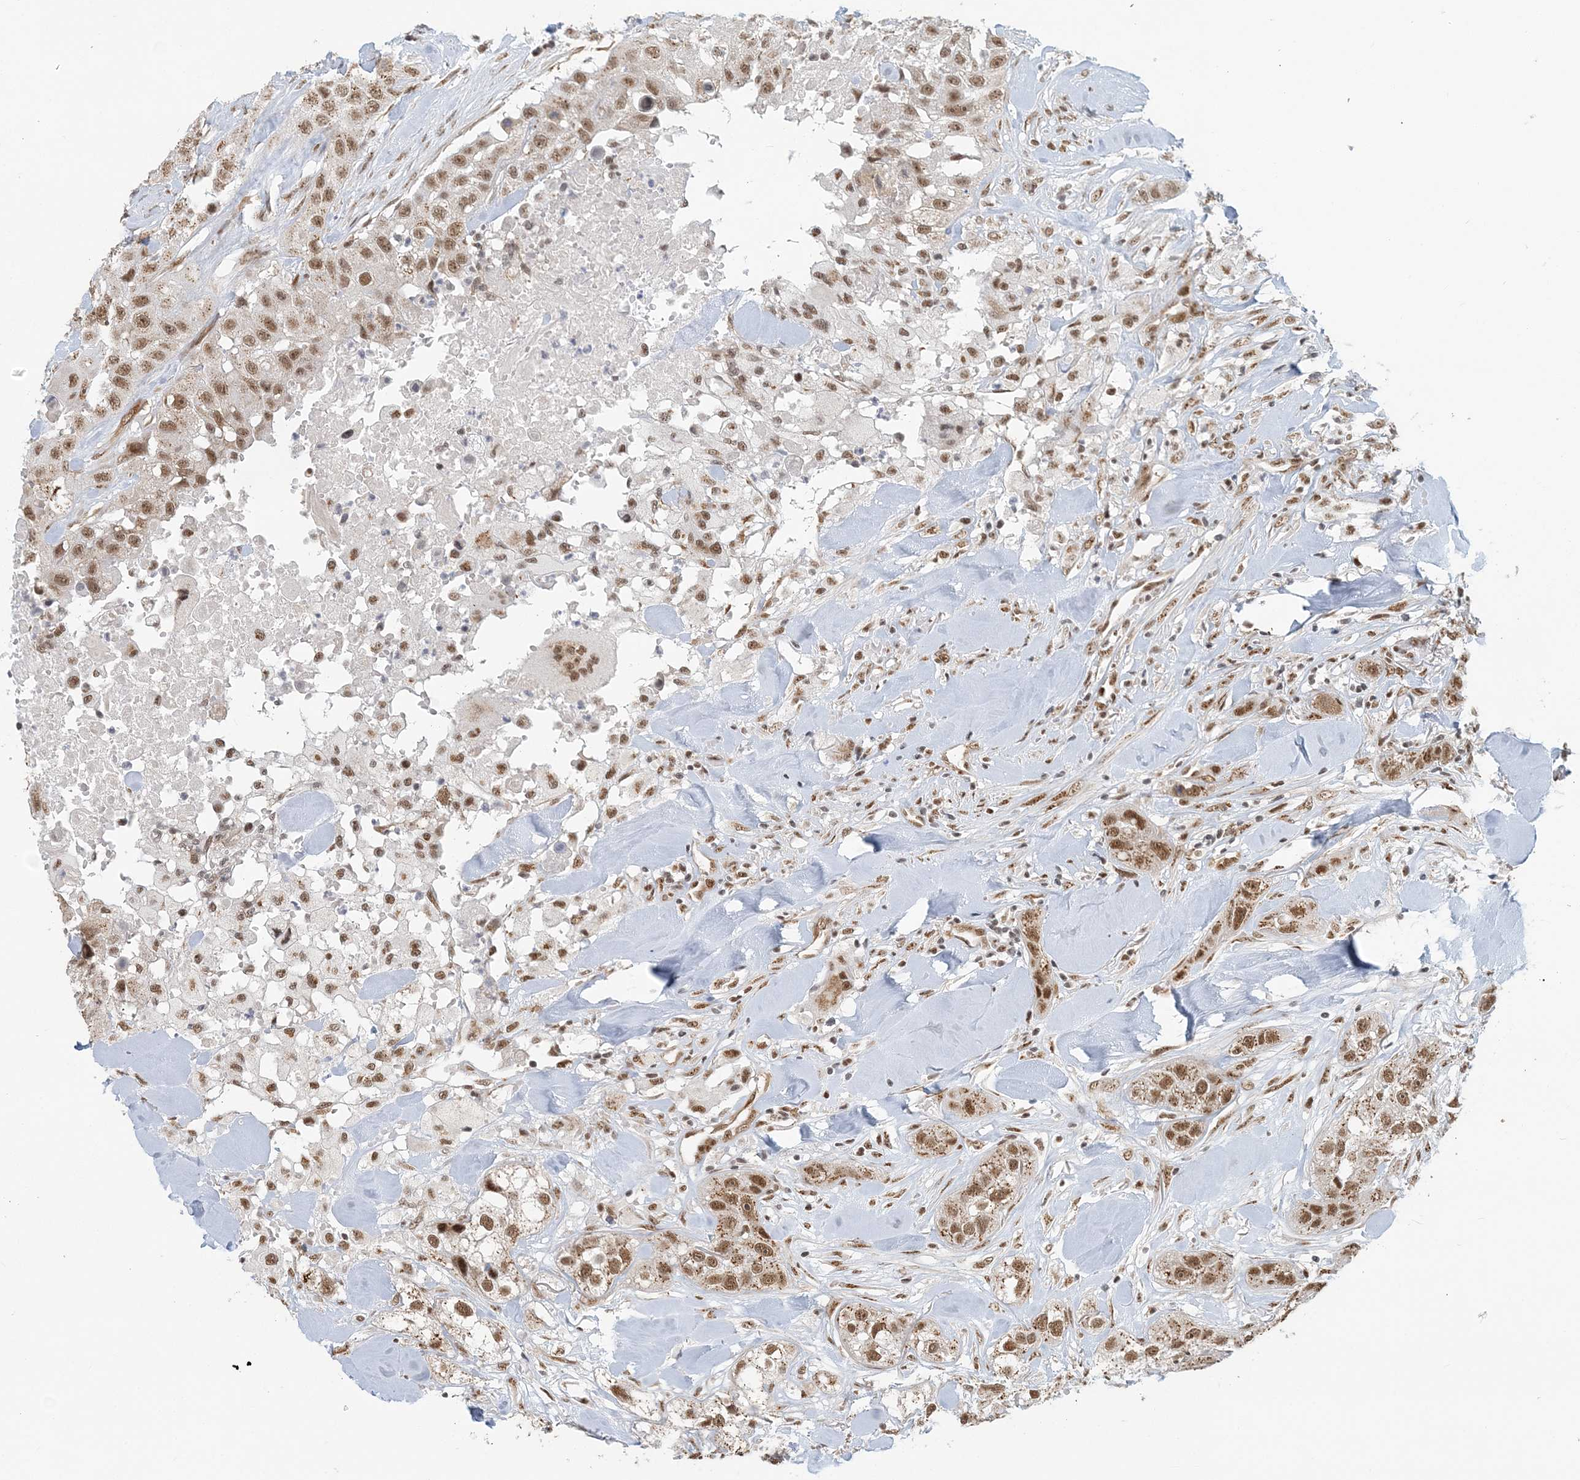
{"staining": {"intensity": "moderate", "quantity": ">75%", "location": "cytoplasmic/membranous,nuclear"}, "tissue": "head and neck cancer", "cell_type": "Tumor cells", "image_type": "cancer", "snomed": [{"axis": "morphology", "description": "Normal tissue, NOS"}, {"axis": "morphology", "description": "Squamous cell carcinoma, NOS"}, {"axis": "topography", "description": "Skeletal muscle"}, {"axis": "topography", "description": "Head-Neck"}], "caption": "IHC photomicrograph of neoplastic tissue: head and neck cancer stained using IHC displays medium levels of moderate protein expression localized specifically in the cytoplasmic/membranous and nuclear of tumor cells, appearing as a cytoplasmic/membranous and nuclear brown color.", "gene": "PLRG1", "patient": {"sex": "male", "age": 51}}